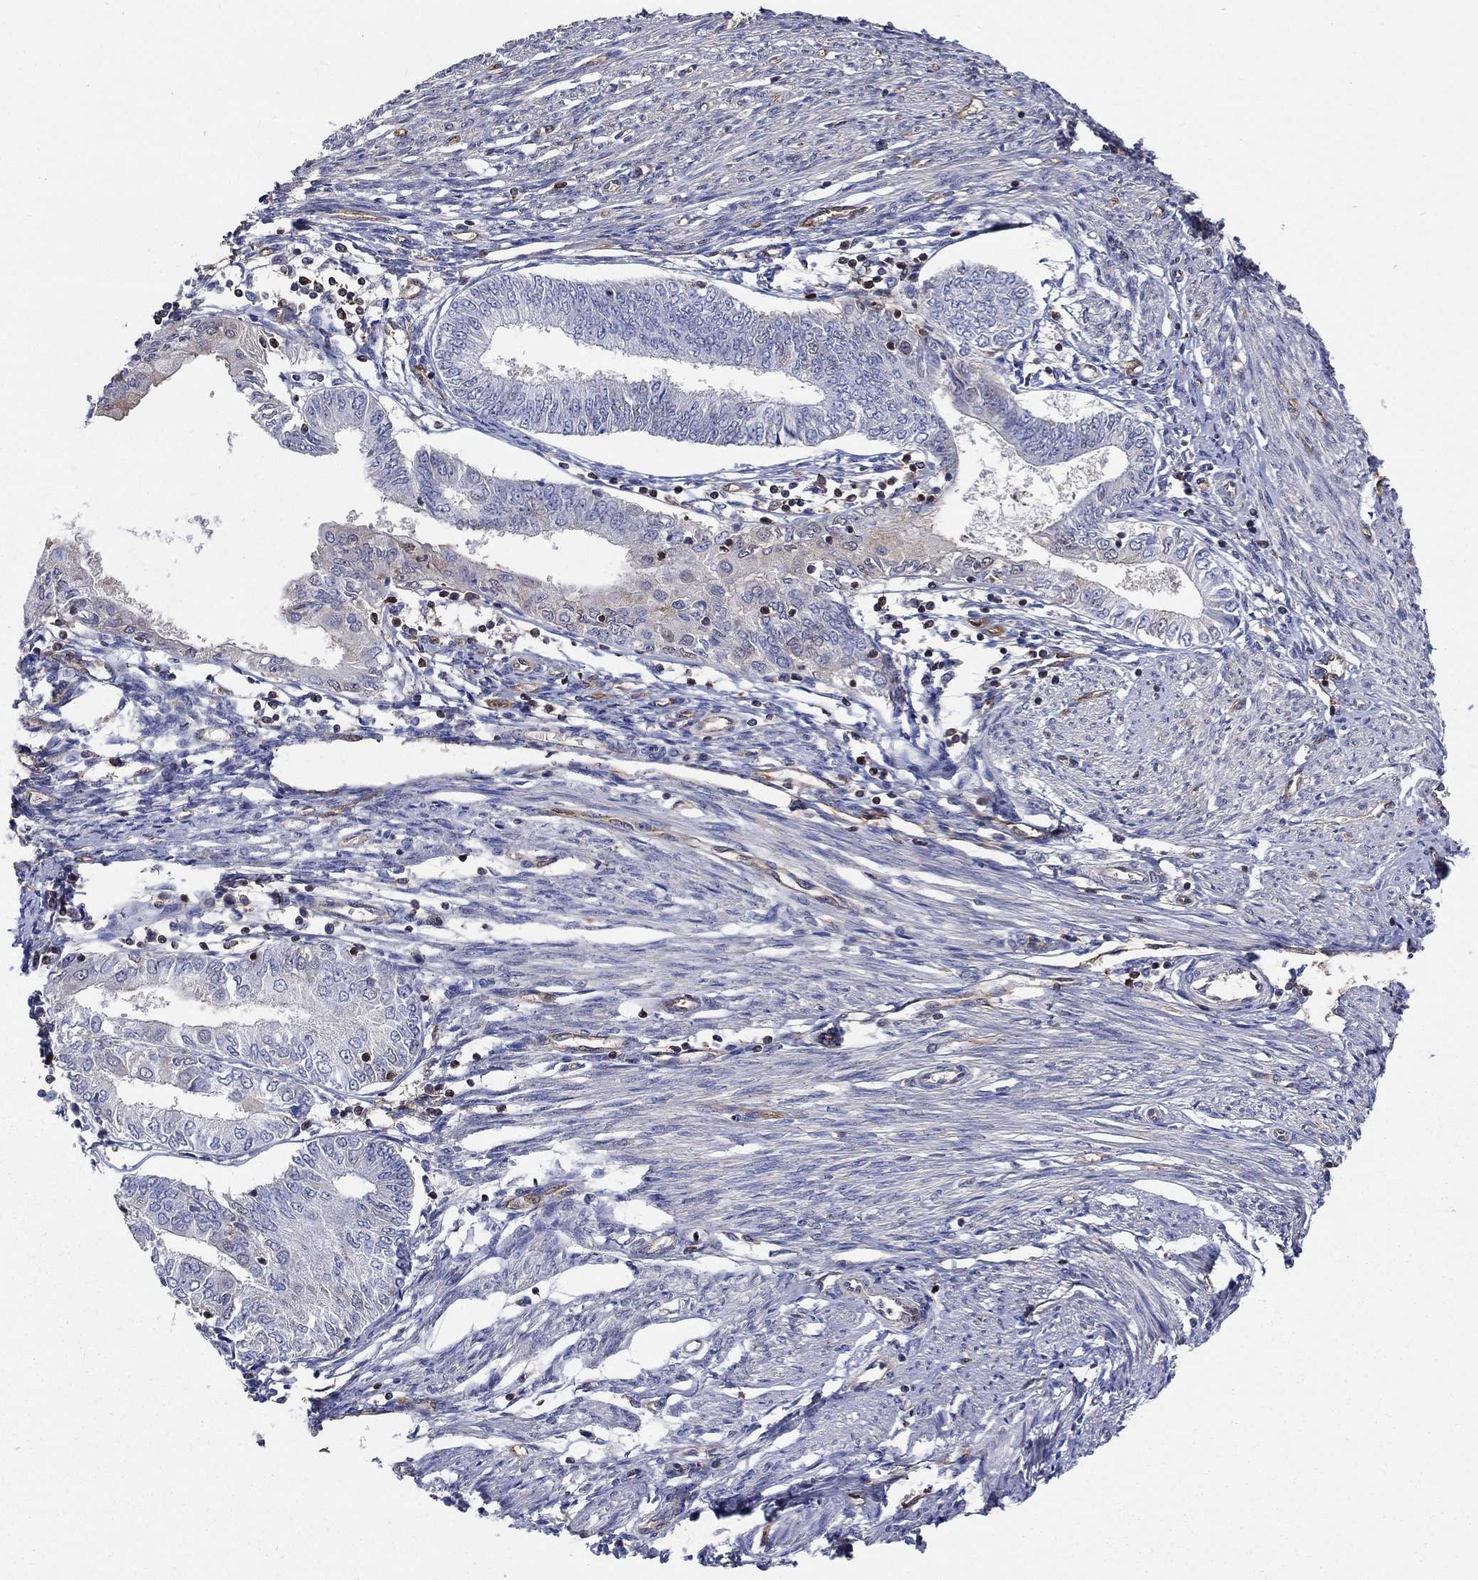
{"staining": {"intensity": "negative", "quantity": "none", "location": "none"}, "tissue": "endometrial cancer", "cell_type": "Tumor cells", "image_type": "cancer", "snomed": [{"axis": "morphology", "description": "Adenocarcinoma, NOS"}, {"axis": "topography", "description": "Endometrium"}], "caption": "DAB immunohistochemical staining of adenocarcinoma (endometrial) exhibits no significant staining in tumor cells. The staining is performed using DAB brown chromogen with nuclei counter-stained in using hematoxylin.", "gene": "AGFG2", "patient": {"sex": "female", "age": 68}}